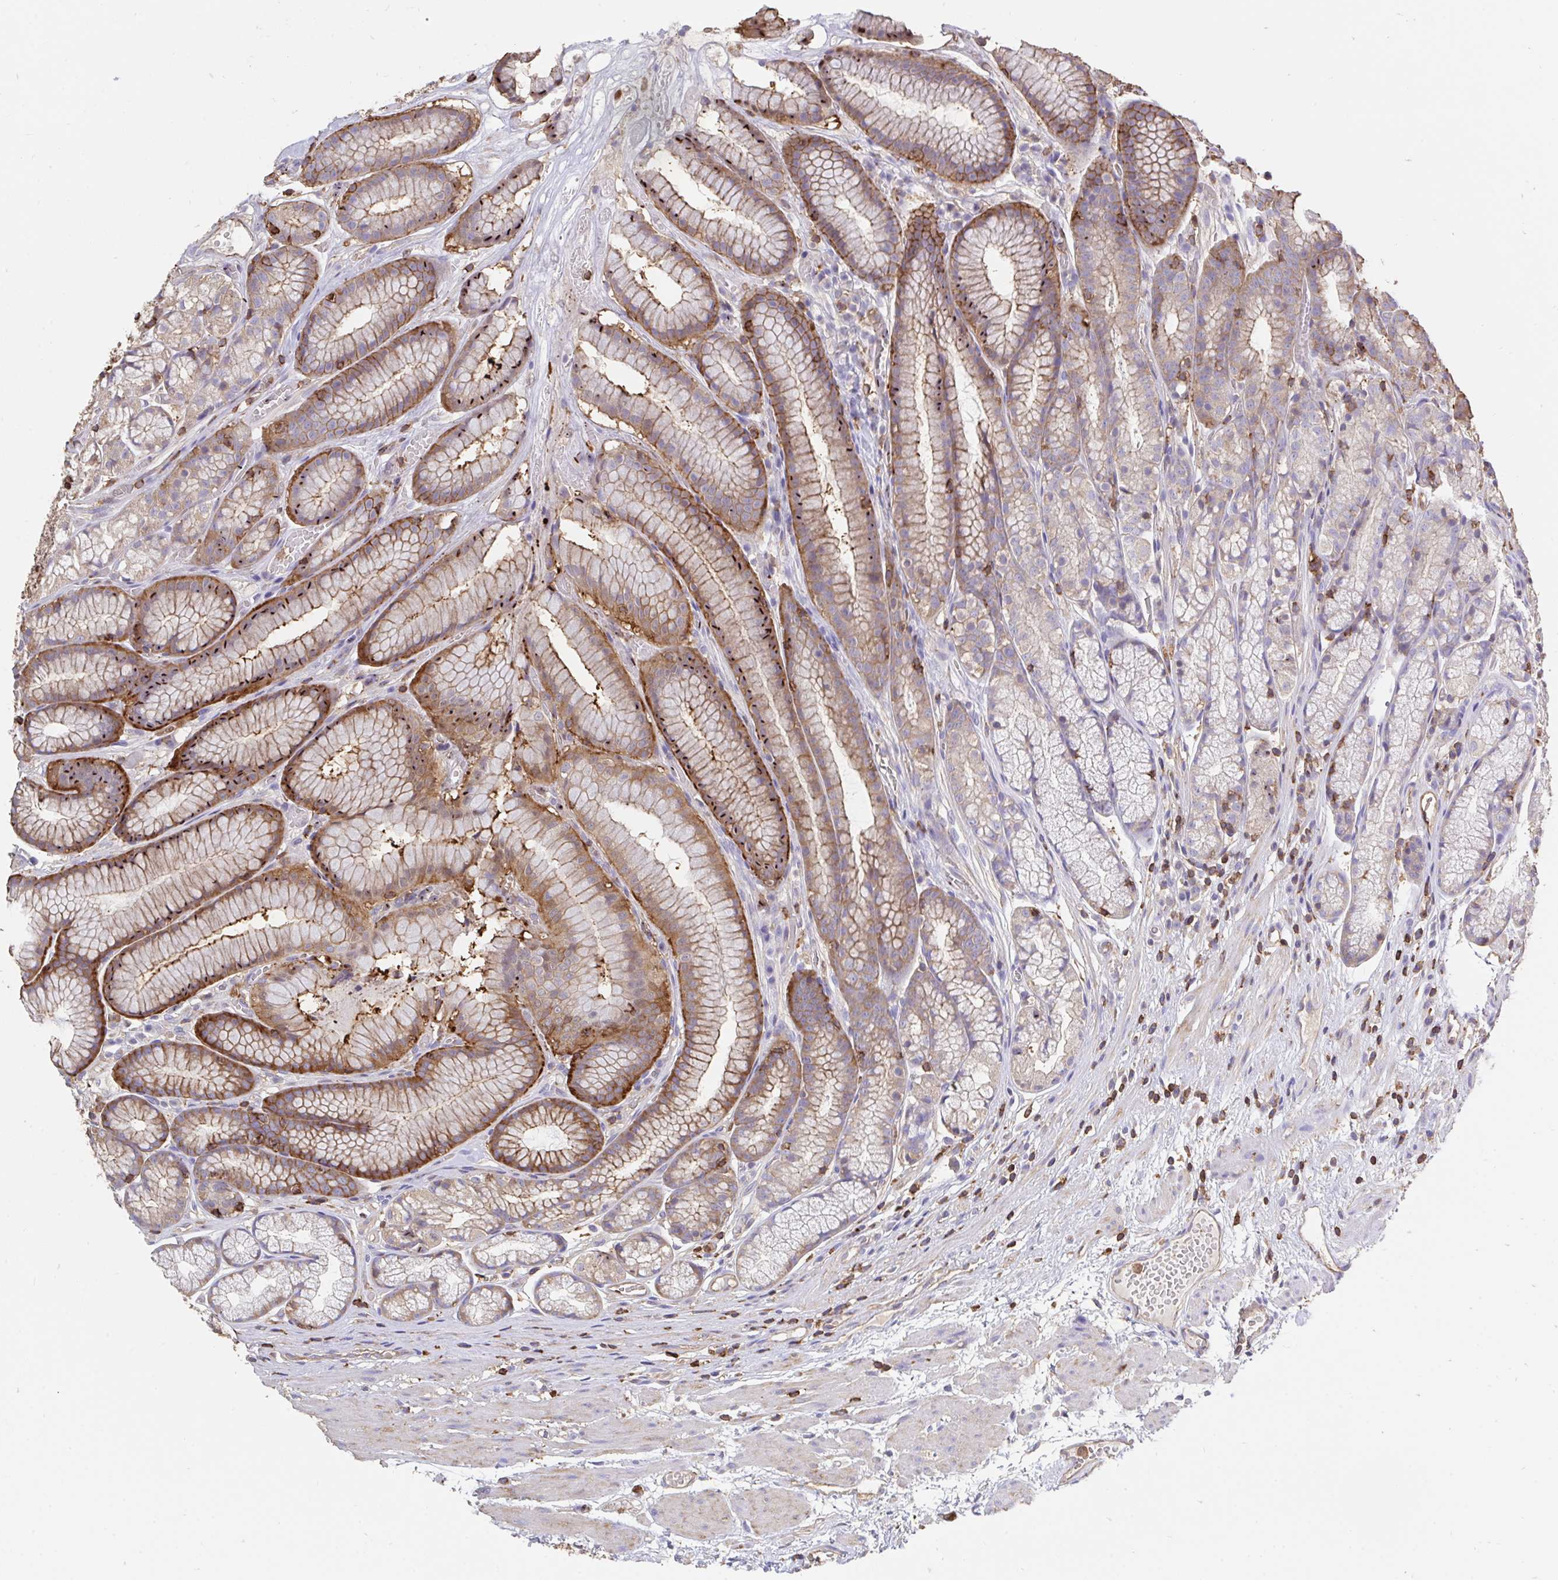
{"staining": {"intensity": "strong", "quantity": "25%-75%", "location": "cytoplasmic/membranous"}, "tissue": "stomach", "cell_type": "Glandular cells", "image_type": "normal", "snomed": [{"axis": "morphology", "description": "Normal tissue, NOS"}, {"axis": "topography", "description": "Smooth muscle"}, {"axis": "topography", "description": "Stomach"}], "caption": "Protein expression analysis of normal stomach reveals strong cytoplasmic/membranous staining in approximately 25%-75% of glandular cells.", "gene": "CFL1", "patient": {"sex": "male", "age": 70}}